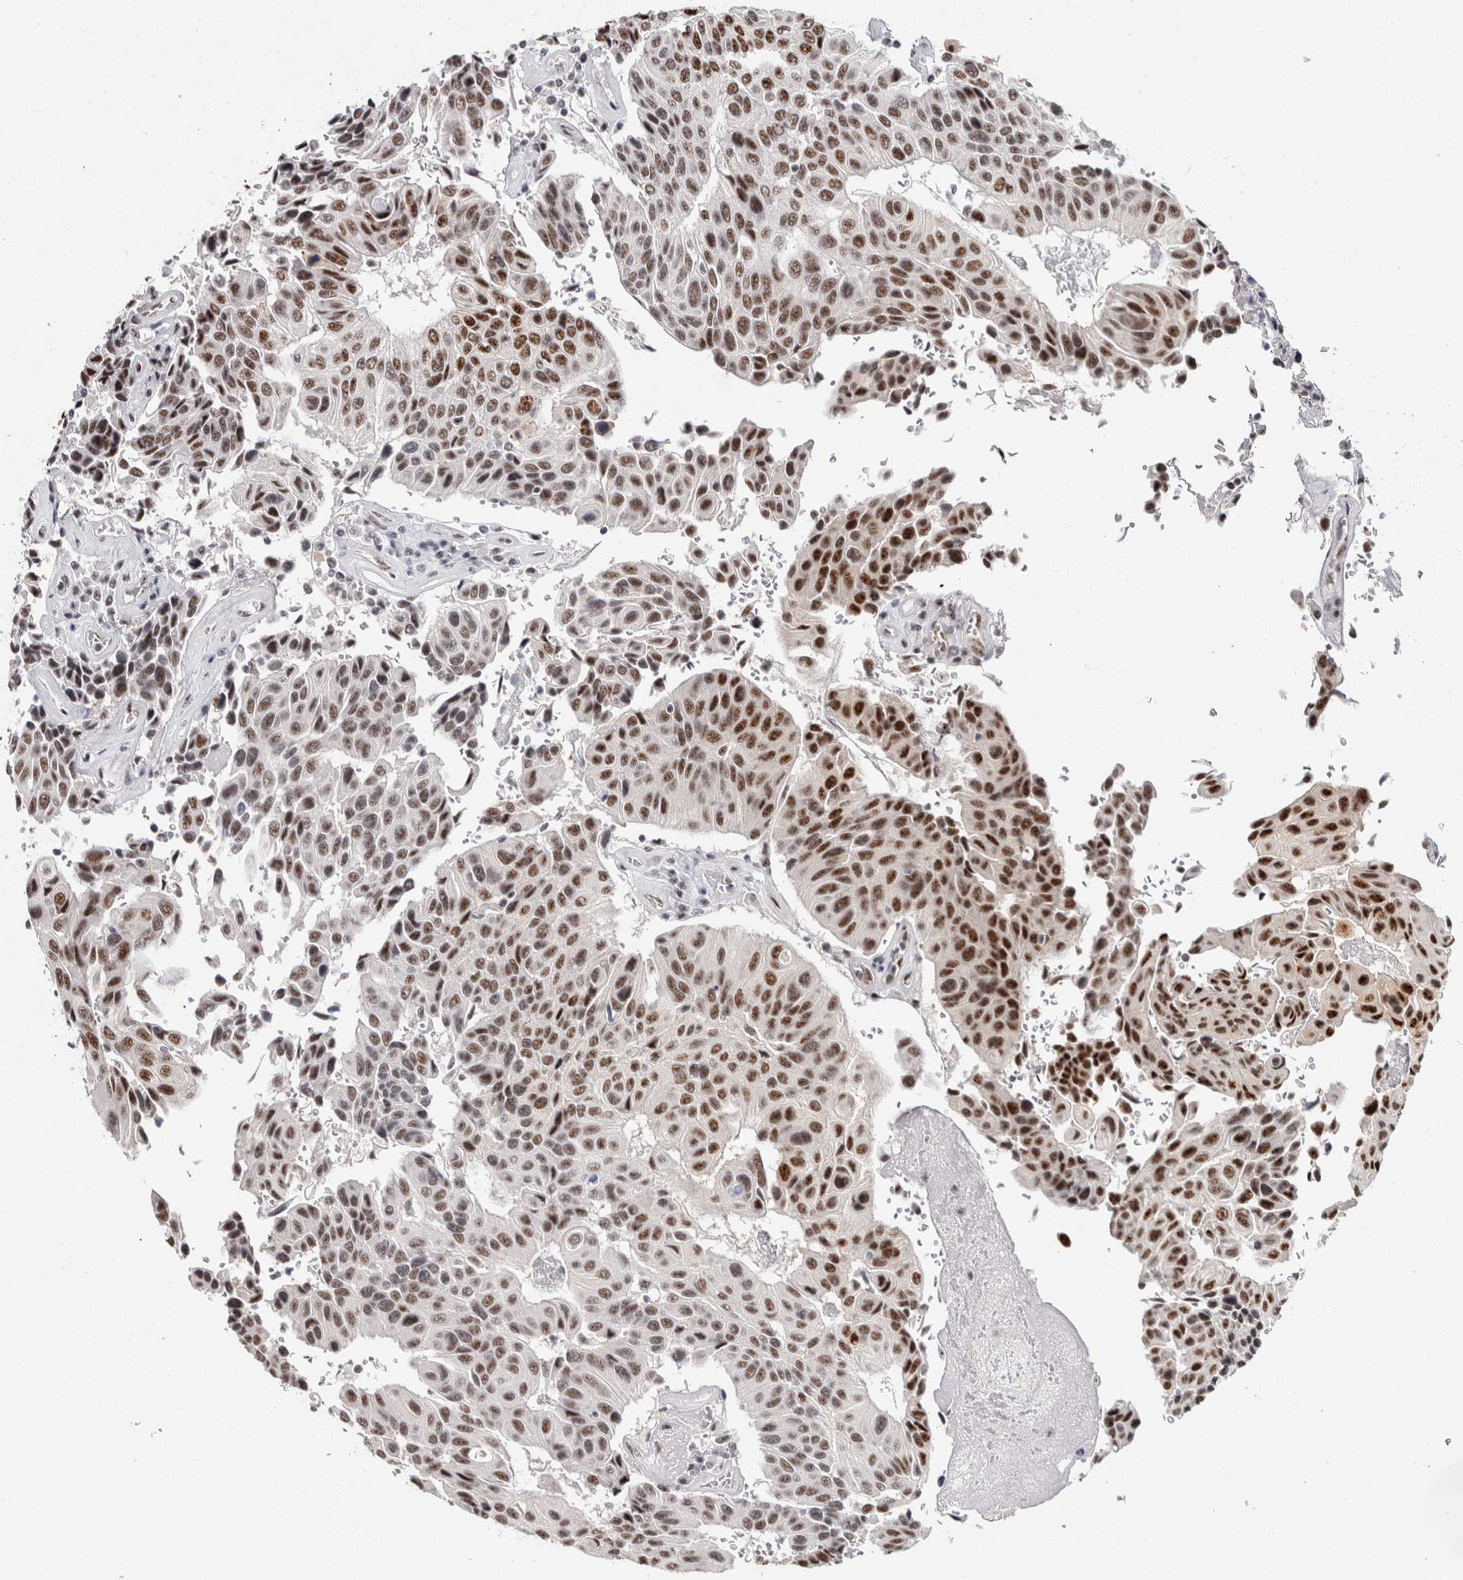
{"staining": {"intensity": "moderate", "quantity": ">75%", "location": "nuclear"}, "tissue": "urothelial cancer", "cell_type": "Tumor cells", "image_type": "cancer", "snomed": [{"axis": "morphology", "description": "Urothelial carcinoma, High grade"}, {"axis": "topography", "description": "Urinary bladder"}], "caption": "Protein expression analysis of human high-grade urothelial carcinoma reveals moderate nuclear expression in approximately >75% of tumor cells.", "gene": "MKNK1", "patient": {"sex": "male", "age": 66}}